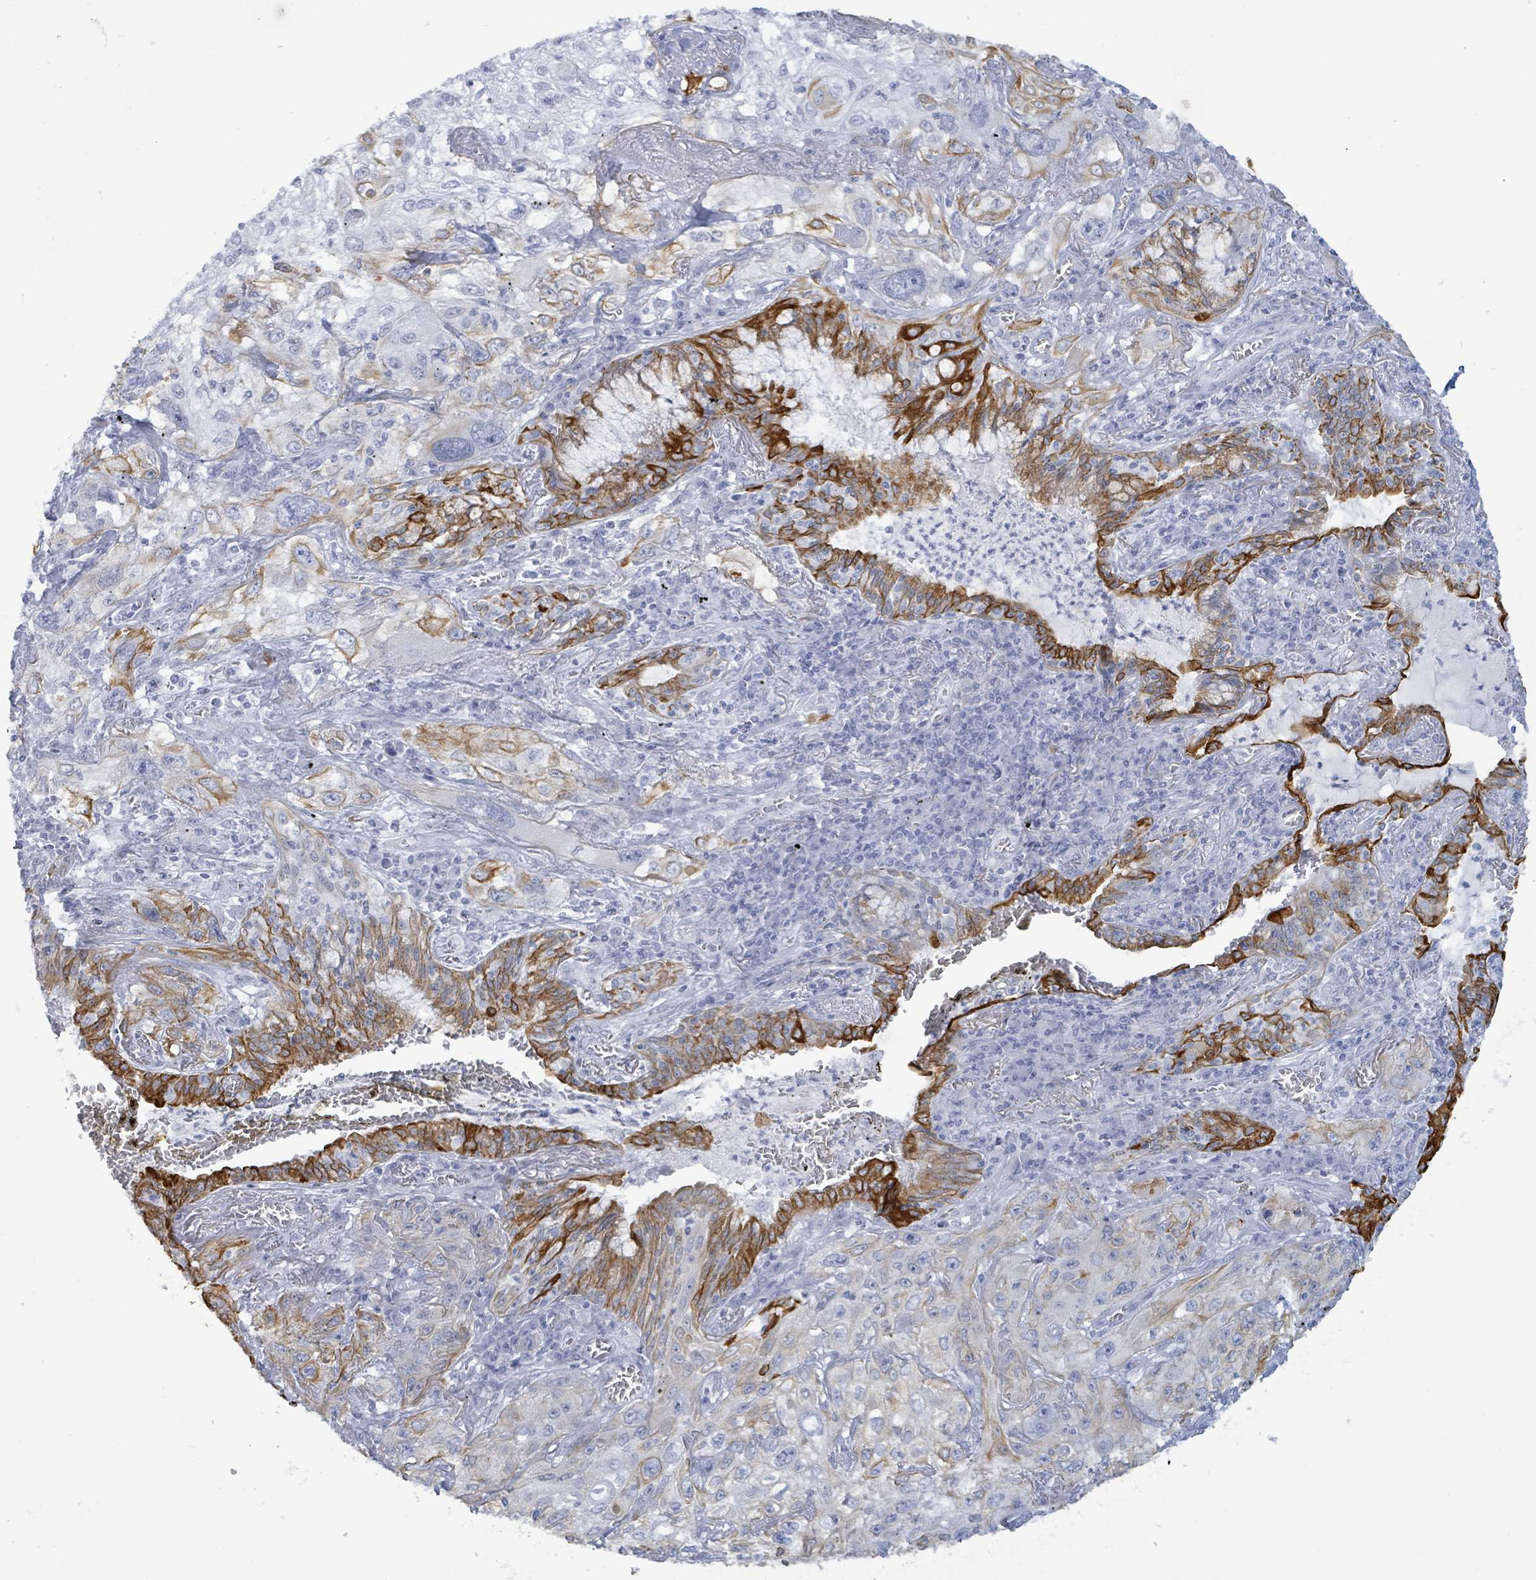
{"staining": {"intensity": "moderate", "quantity": "<25%", "location": "cytoplasmic/membranous"}, "tissue": "lung cancer", "cell_type": "Tumor cells", "image_type": "cancer", "snomed": [{"axis": "morphology", "description": "Squamous cell carcinoma, NOS"}, {"axis": "topography", "description": "Lung"}], "caption": "Lung cancer (squamous cell carcinoma) was stained to show a protein in brown. There is low levels of moderate cytoplasmic/membranous expression in about <25% of tumor cells.", "gene": "KRT8", "patient": {"sex": "female", "age": 69}}